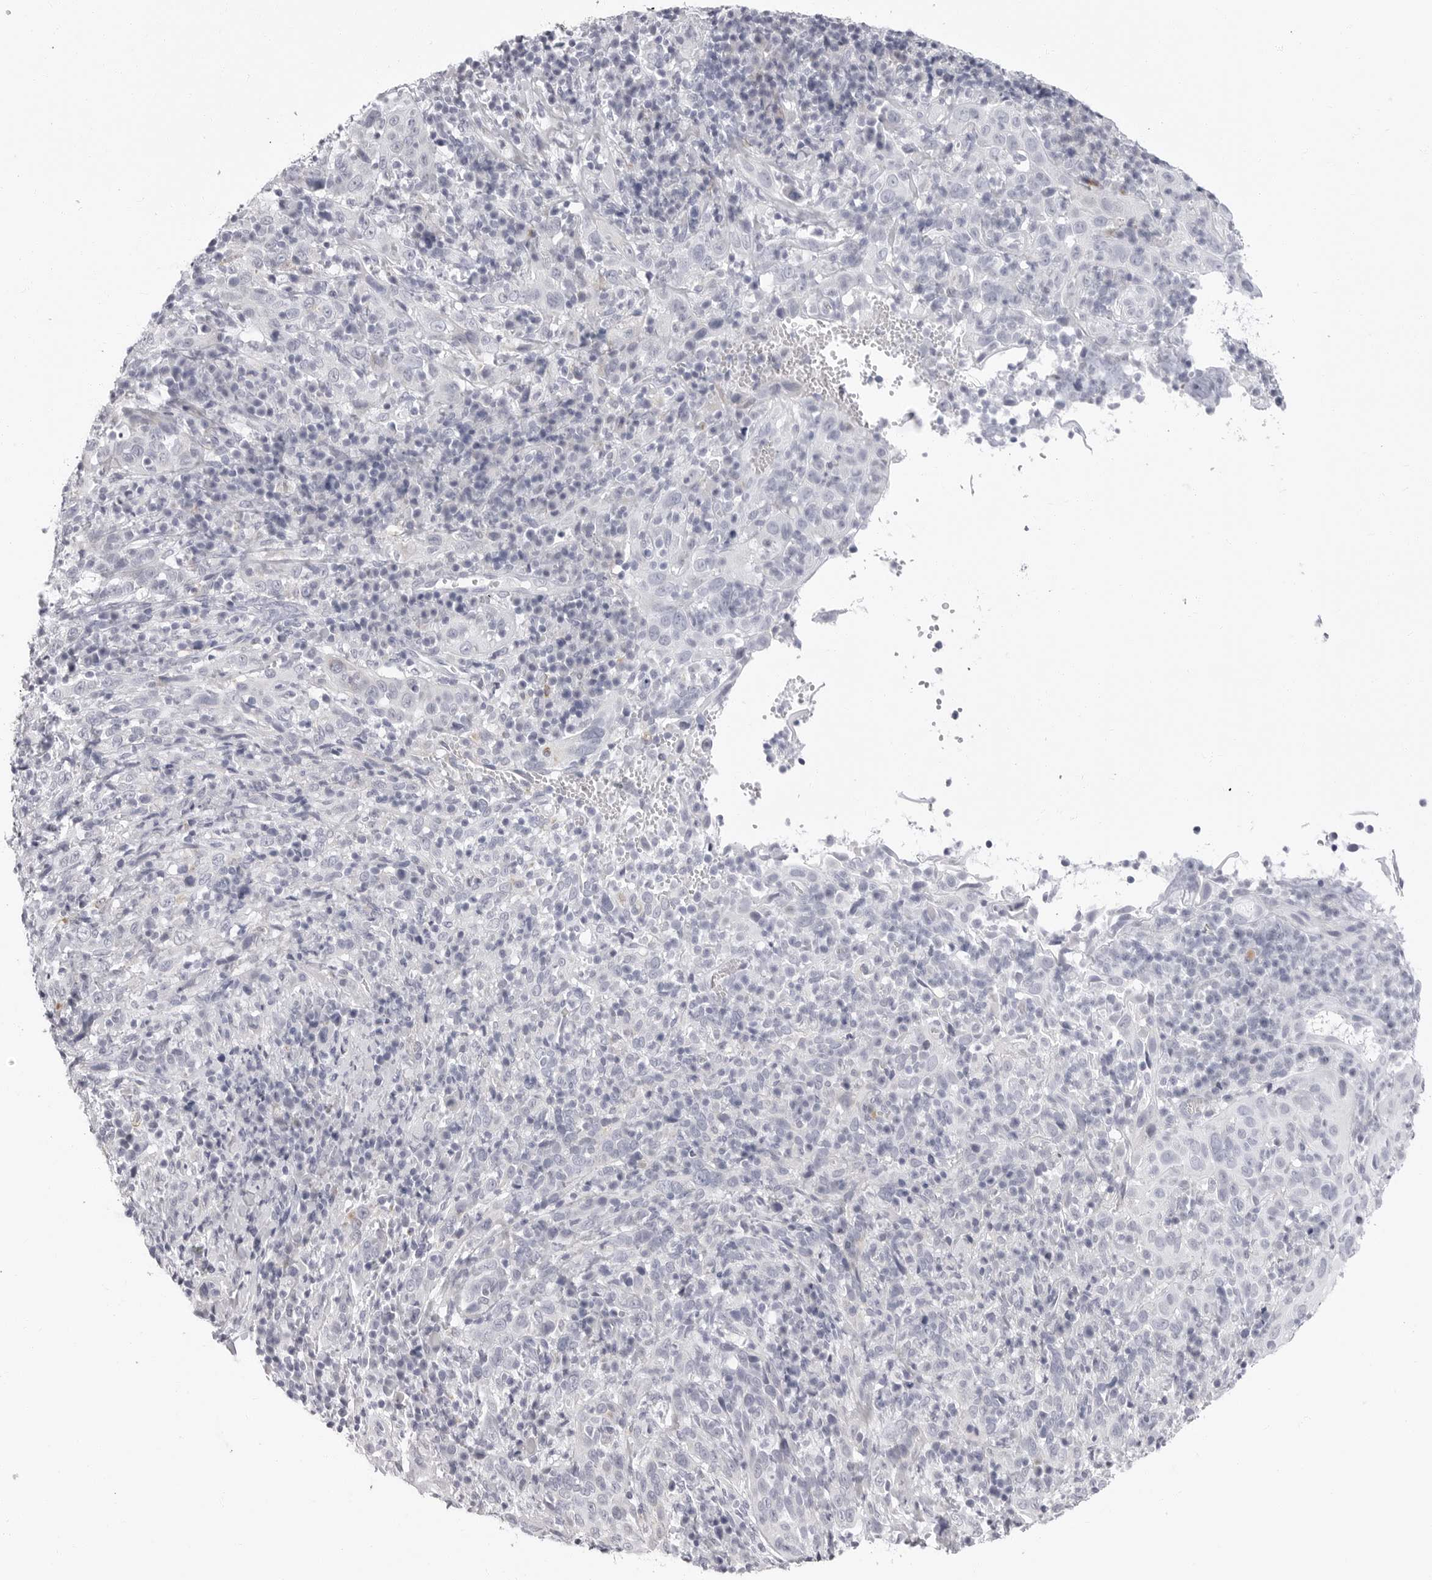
{"staining": {"intensity": "negative", "quantity": "none", "location": "none"}, "tissue": "cervical cancer", "cell_type": "Tumor cells", "image_type": "cancer", "snomed": [{"axis": "morphology", "description": "Squamous cell carcinoma, NOS"}, {"axis": "topography", "description": "Cervix"}], "caption": "This is an immunohistochemistry (IHC) micrograph of human cervical cancer (squamous cell carcinoma). There is no expression in tumor cells.", "gene": "ERICH3", "patient": {"sex": "female", "age": 46}}